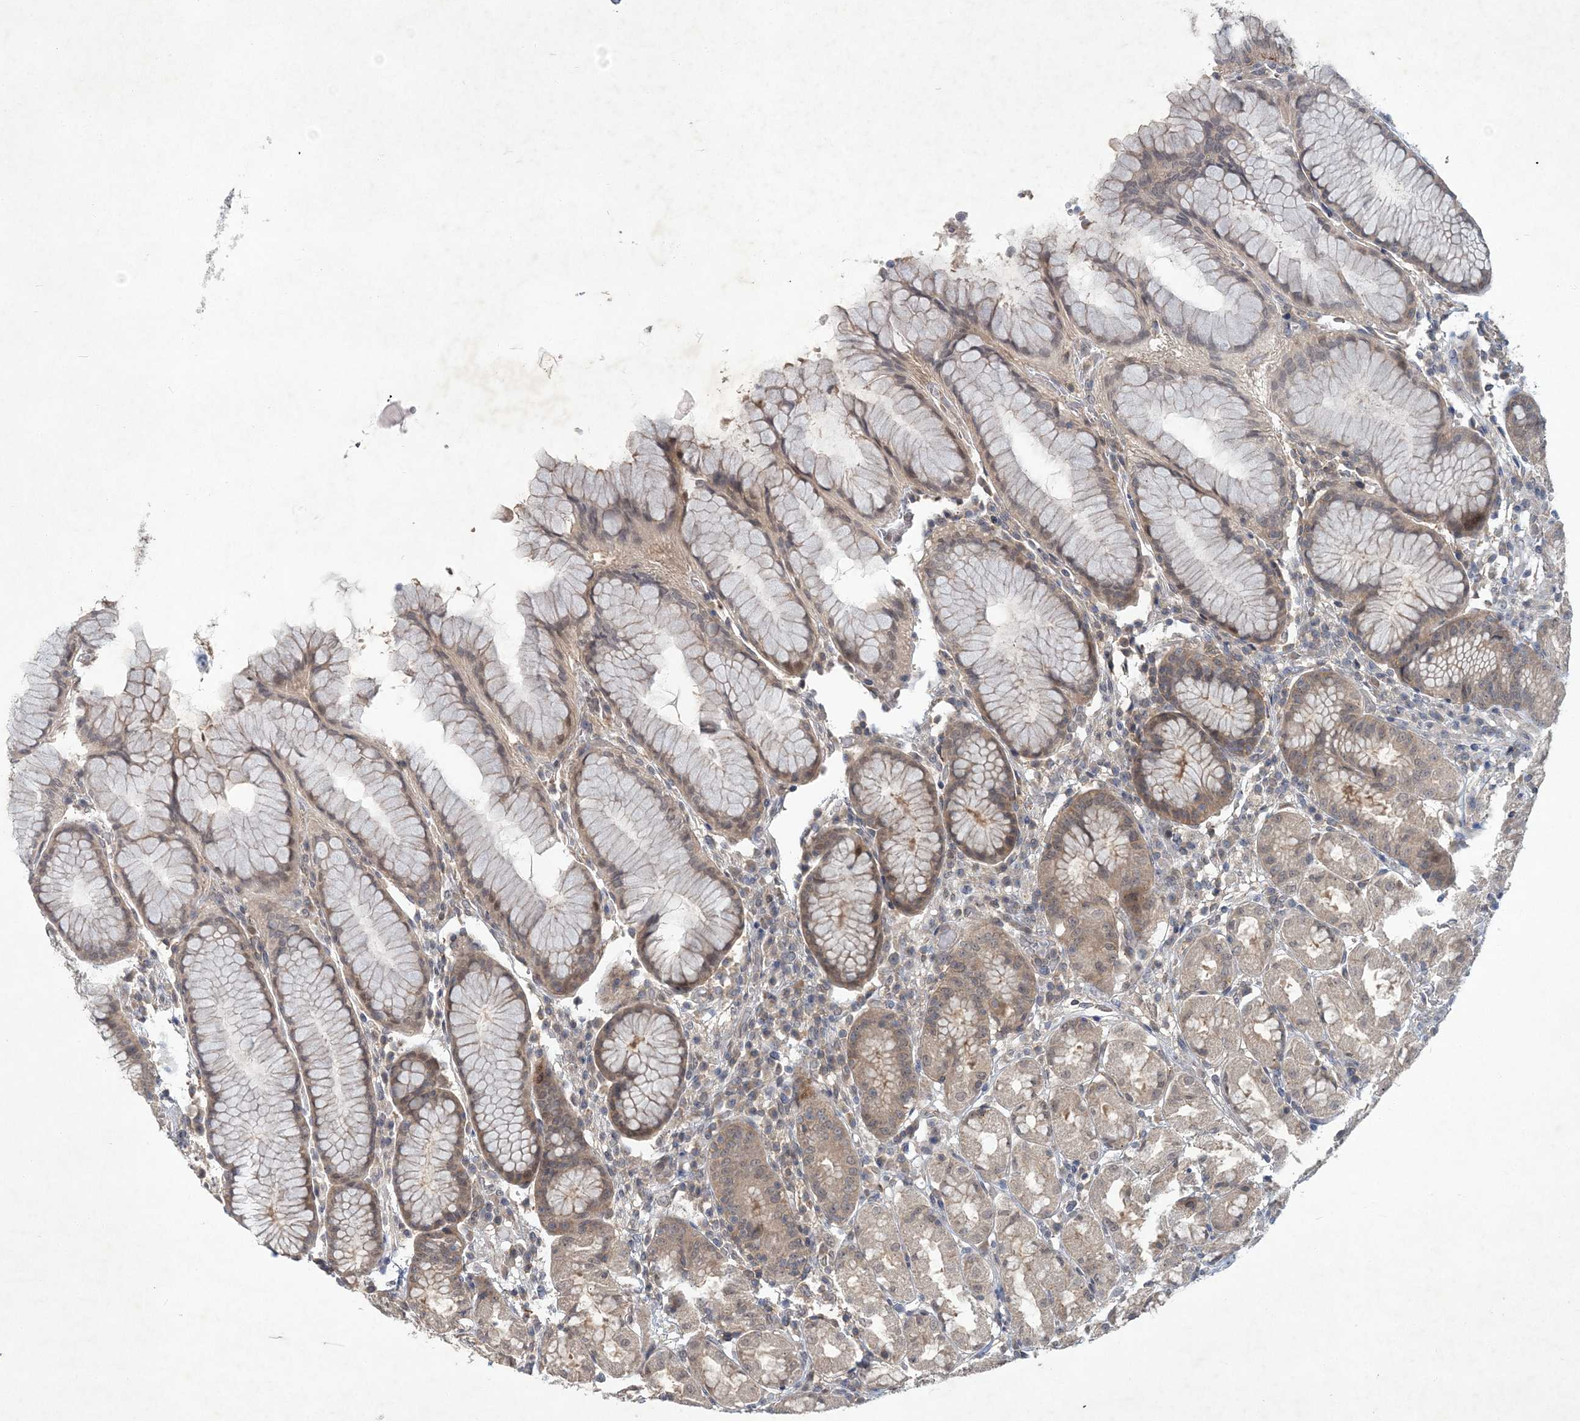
{"staining": {"intensity": "weak", "quantity": "25%-75%", "location": "cytoplasmic/membranous,nuclear"}, "tissue": "stomach", "cell_type": "Glandular cells", "image_type": "normal", "snomed": [{"axis": "morphology", "description": "Normal tissue, NOS"}, {"axis": "topography", "description": "Stomach, lower"}], "caption": "Stomach stained with a brown dye displays weak cytoplasmic/membranous,nuclear positive expression in about 25%-75% of glandular cells.", "gene": "RNF25", "patient": {"sex": "female", "age": 56}}